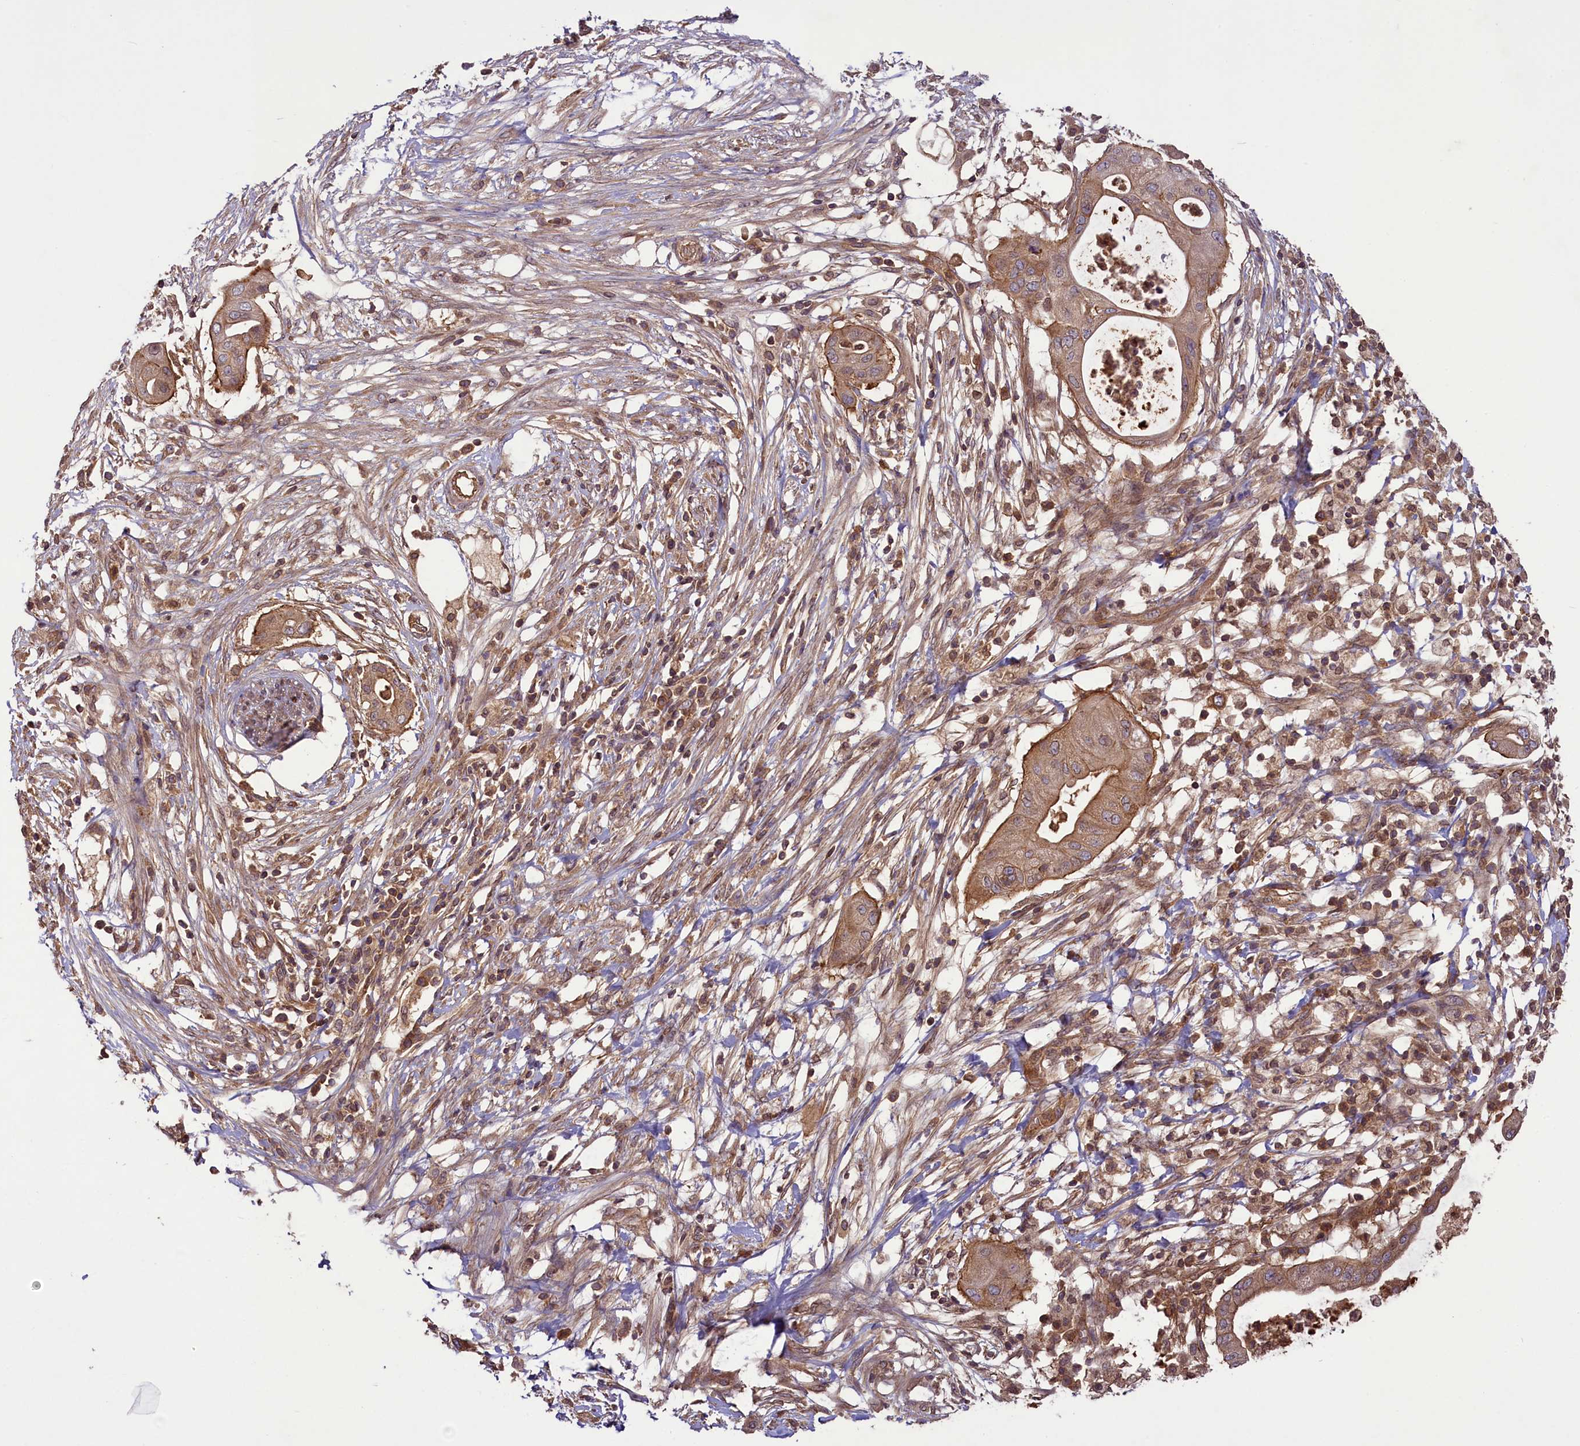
{"staining": {"intensity": "moderate", "quantity": ">75%", "location": "cytoplasmic/membranous"}, "tissue": "pancreatic cancer", "cell_type": "Tumor cells", "image_type": "cancer", "snomed": [{"axis": "morphology", "description": "Adenocarcinoma, NOS"}, {"axis": "topography", "description": "Pancreas"}], "caption": "About >75% of tumor cells in pancreatic cancer display moderate cytoplasmic/membranous protein staining as visualized by brown immunohistochemical staining.", "gene": "CCDC125", "patient": {"sex": "male", "age": 68}}